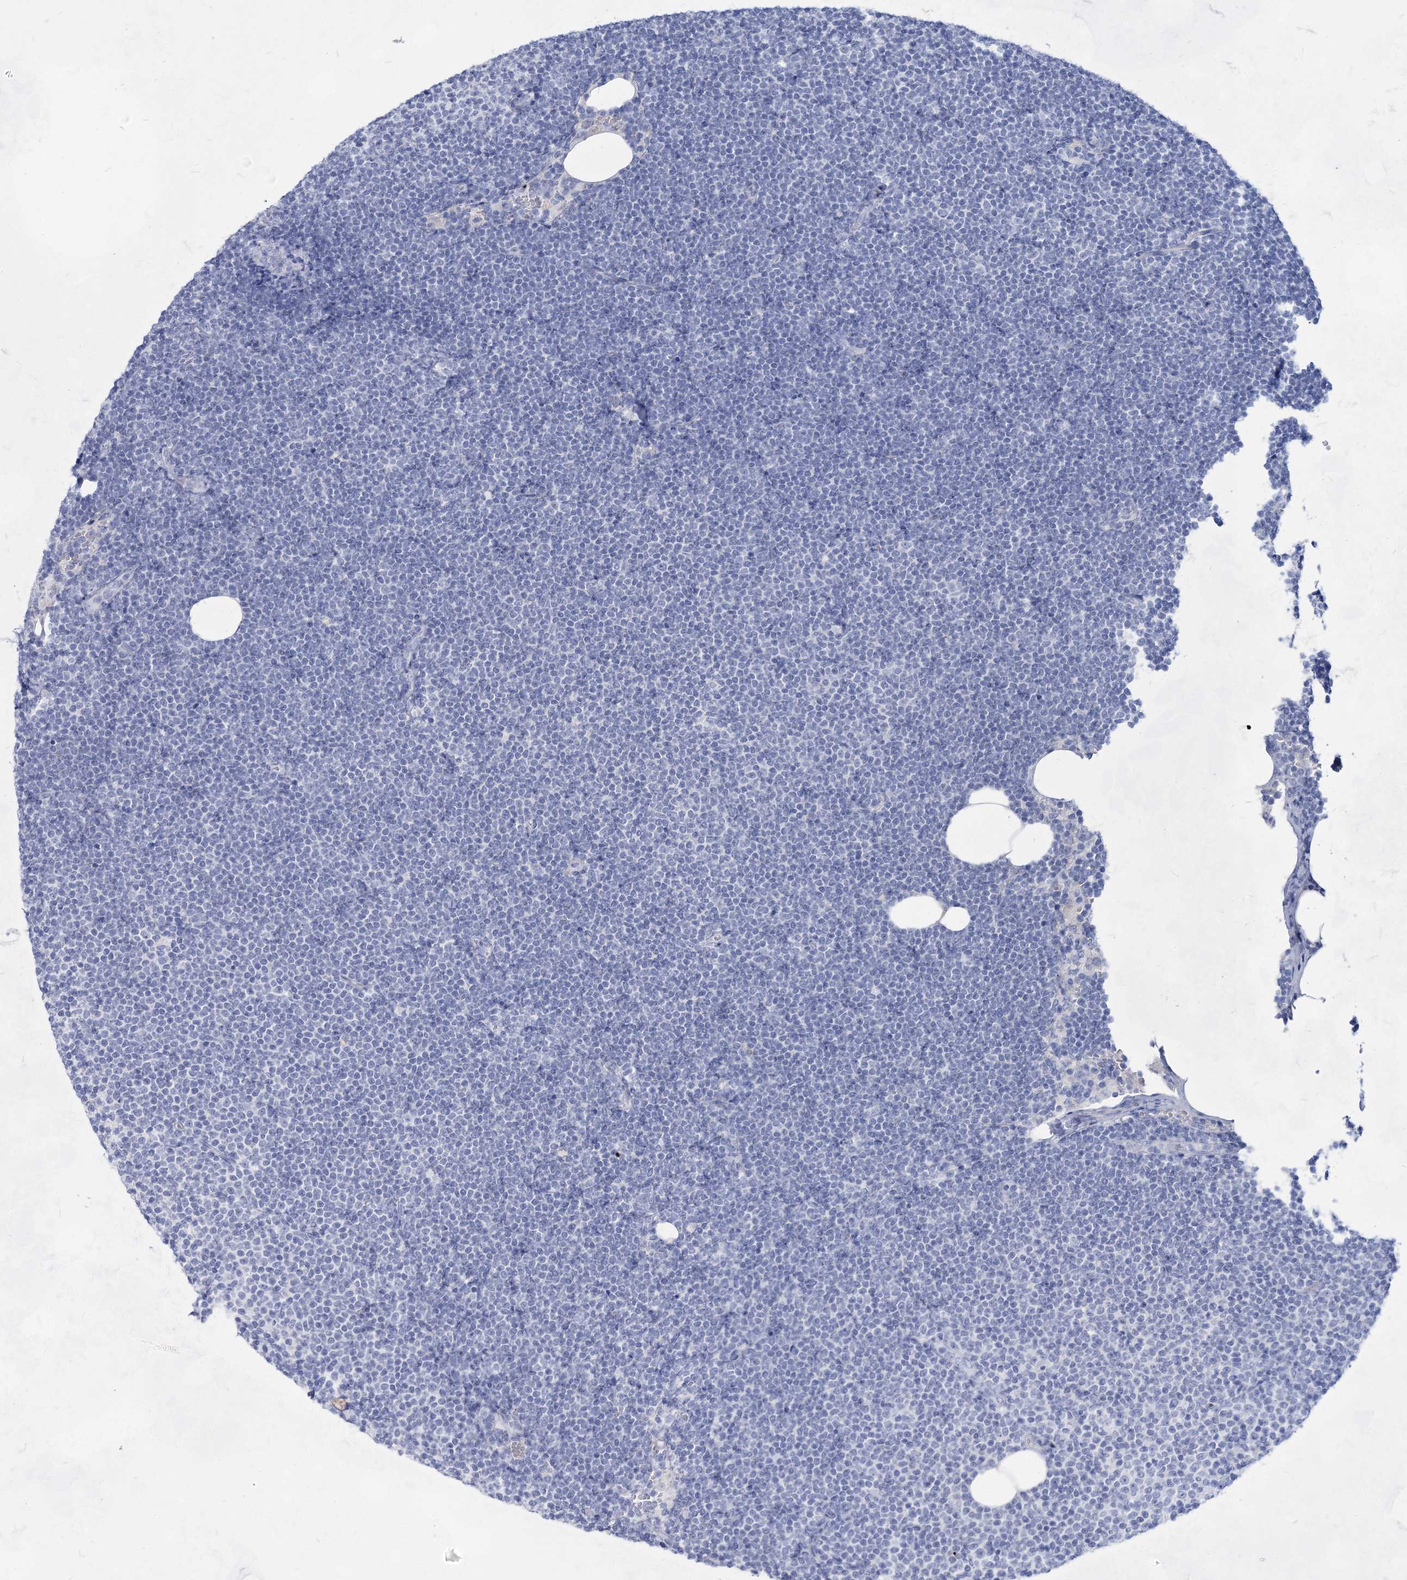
{"staining": {"intensity": "negative", "quantity": "none", "location": "none"}, "tissue": "lymphoma", "cell_type": "Tumor cells", "image_type": "cancer", "snomed": [{"axis": "morphology", "description": "Malignant lymphoma, non-Hodgkin's type, Low grade"}, {"axis": "topography", "description": "Lymph node"}], "caption": "Tumor cells are negative for brown protein staining in lymphoma.", "gene": "ACRV1", "patient": {"sex": "female", "age": 53}}